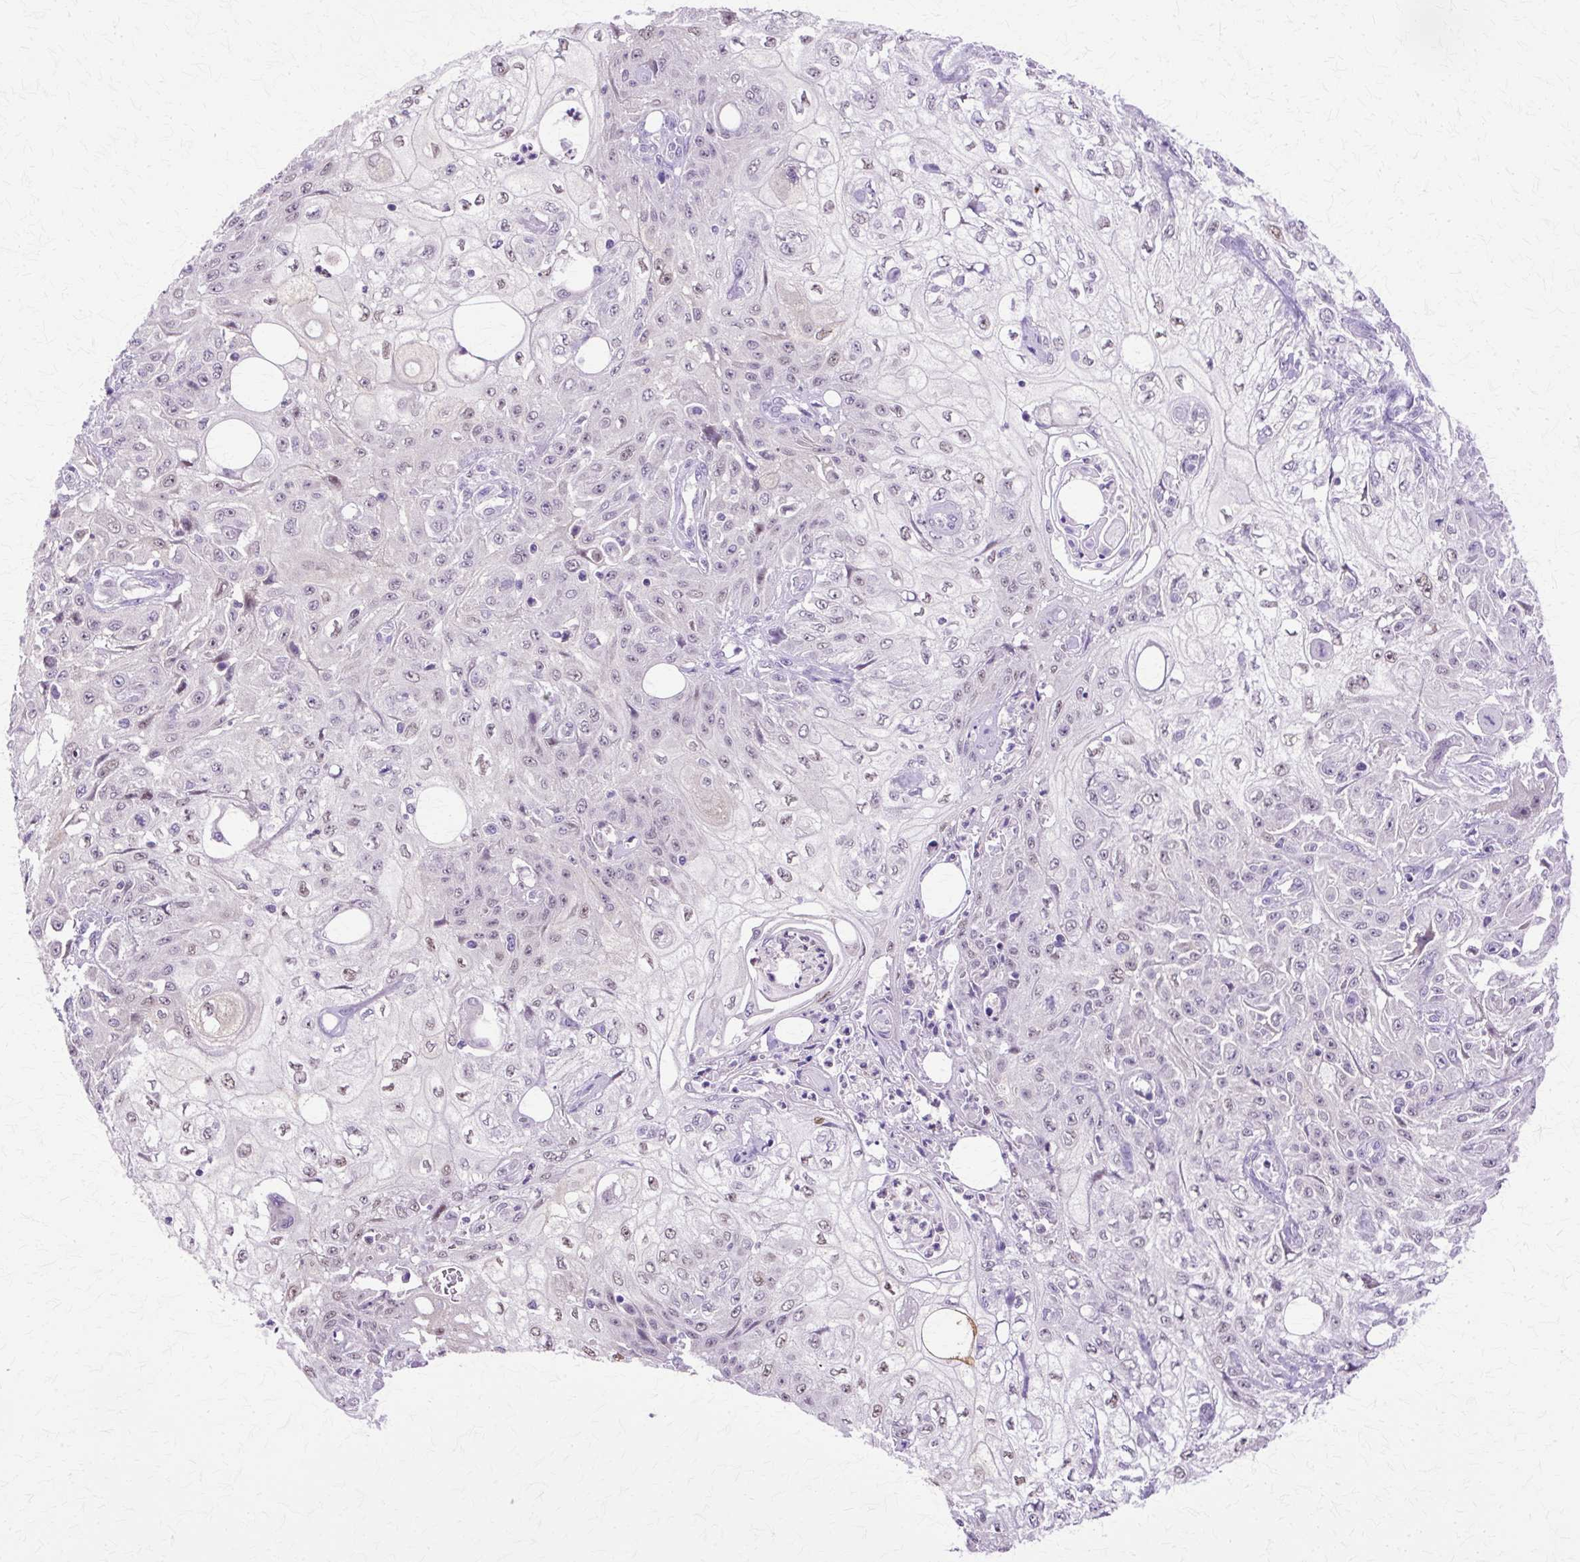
{"staining": {"intensity": "weak", "quantity": "25%-75%", "location": "nuclear"}, "tissue": "skin cancer", "cell_type": "Tumor cells", "image_type": "cancer", "snomed": [{"axis": "morphology", "description": "Squamous cell carcinoma, NOS"}, {"axis": "morphology", "description": "Squamous cell carcinoma, metastatic, NOS"}, {"axis": "topography", "description": "Skin"}, {"axis": "topography", "description": "Lymph node"}], "caption": "Protein expression analysis of skin cancer (squamous cell carcinoma) exhibits weak nuclear staining in about 25%-75% of tumor cells. (Stains: DAB (3,3'-diaminobenzidine) in brown, nuclei in blue, Microscopy: brightfield microscopy at high magnification).", "gene": "HSPA8", "patient": {"sex": "male", "age": 75}}